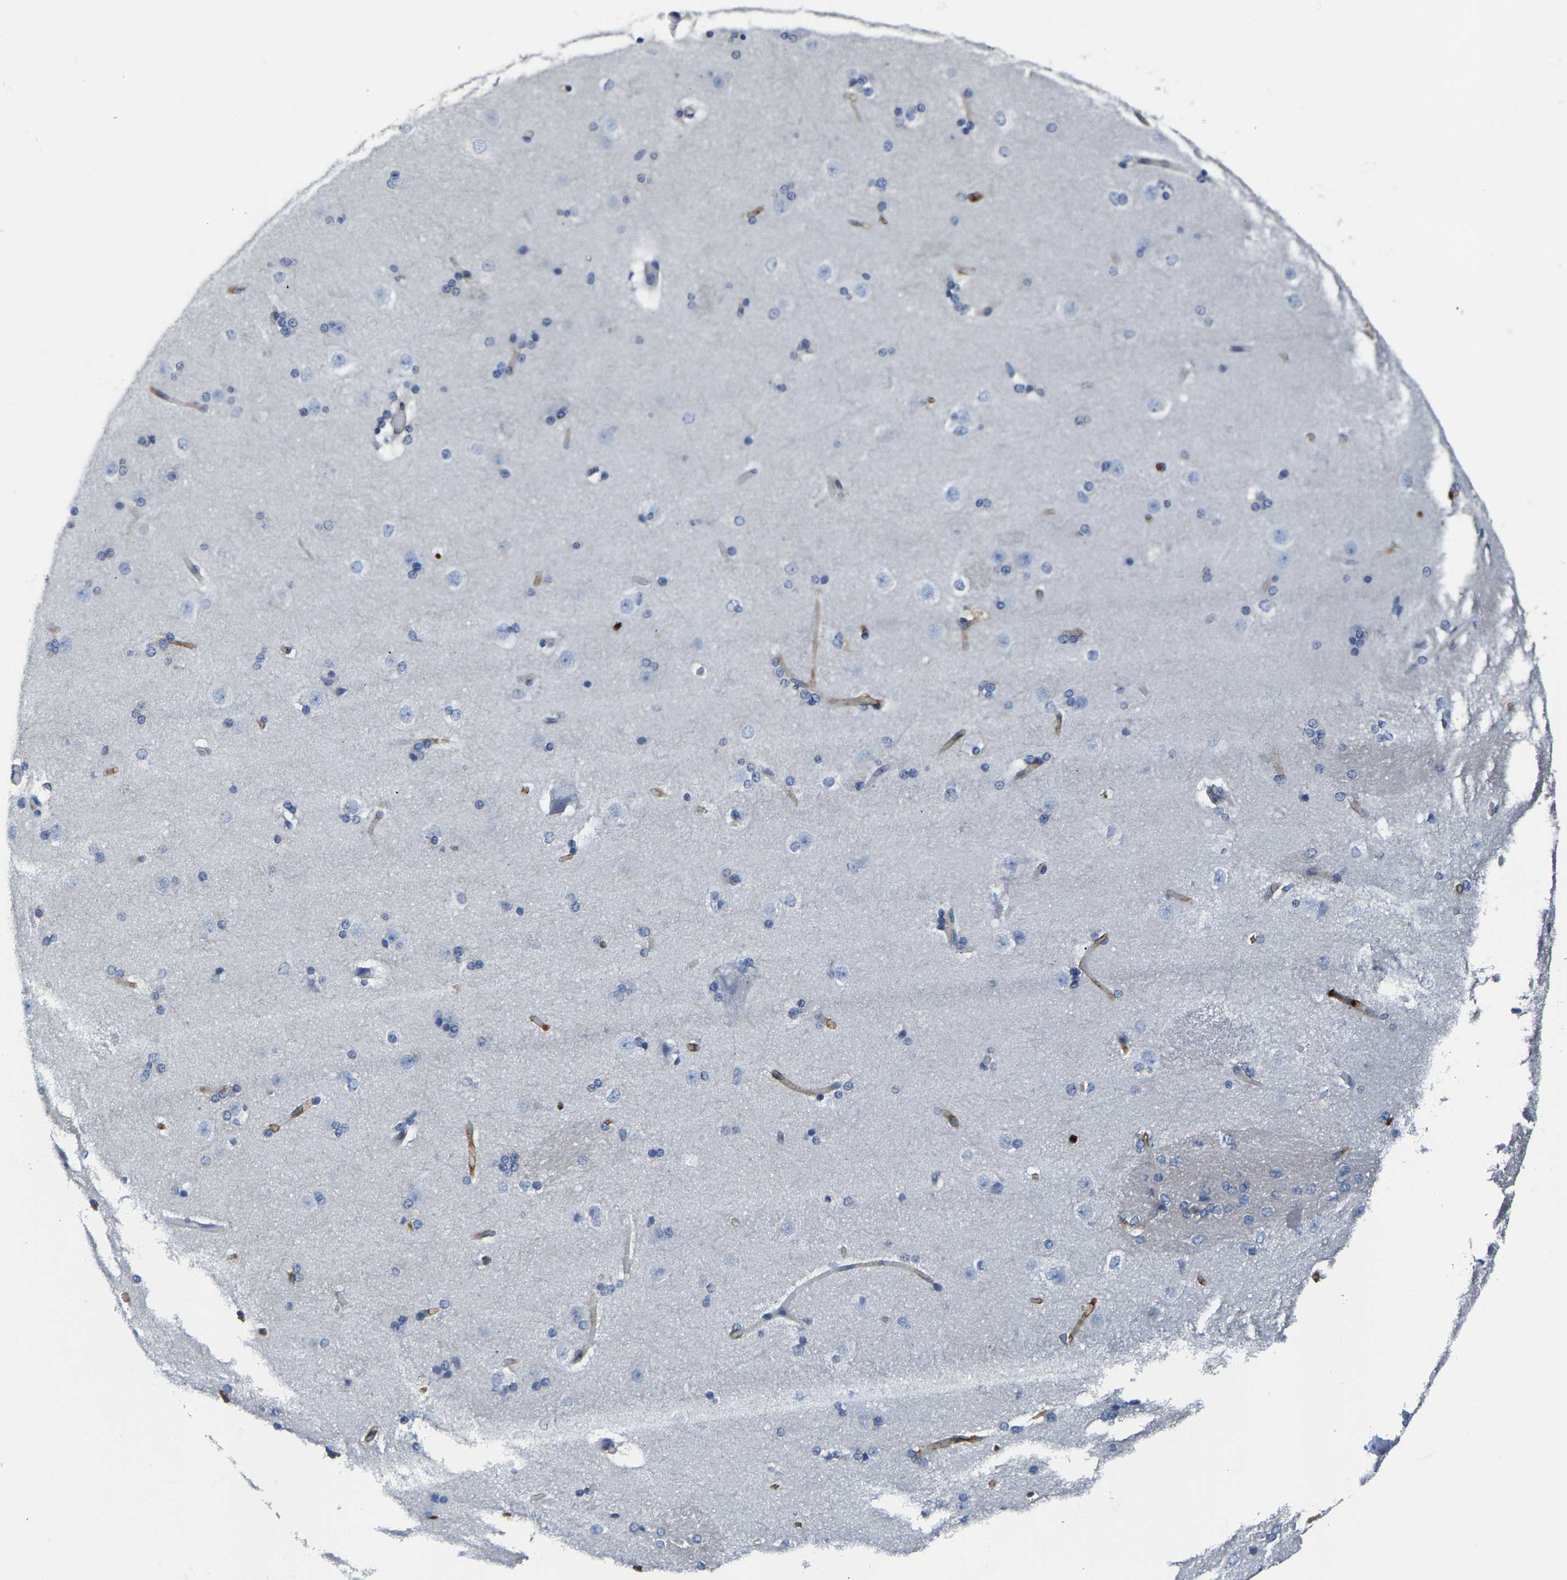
{"staining": {"intensity": "negative", "quantity": "none", "location": "none"}, "tissue": "caudate", "cell_type": "Glial cells", "image_type": "normal", "snomed": [{"axis": "morphology", "description": "Normal tissue, NOS"}, {"axis": "topography", "description": "Lateral ventricle wall"}], "caption": "Image shows no significant protein staining in glial cells of unremarkable caudate.", "gene": "TRAF6", "patient": {"sex": "female", "age": 19}}